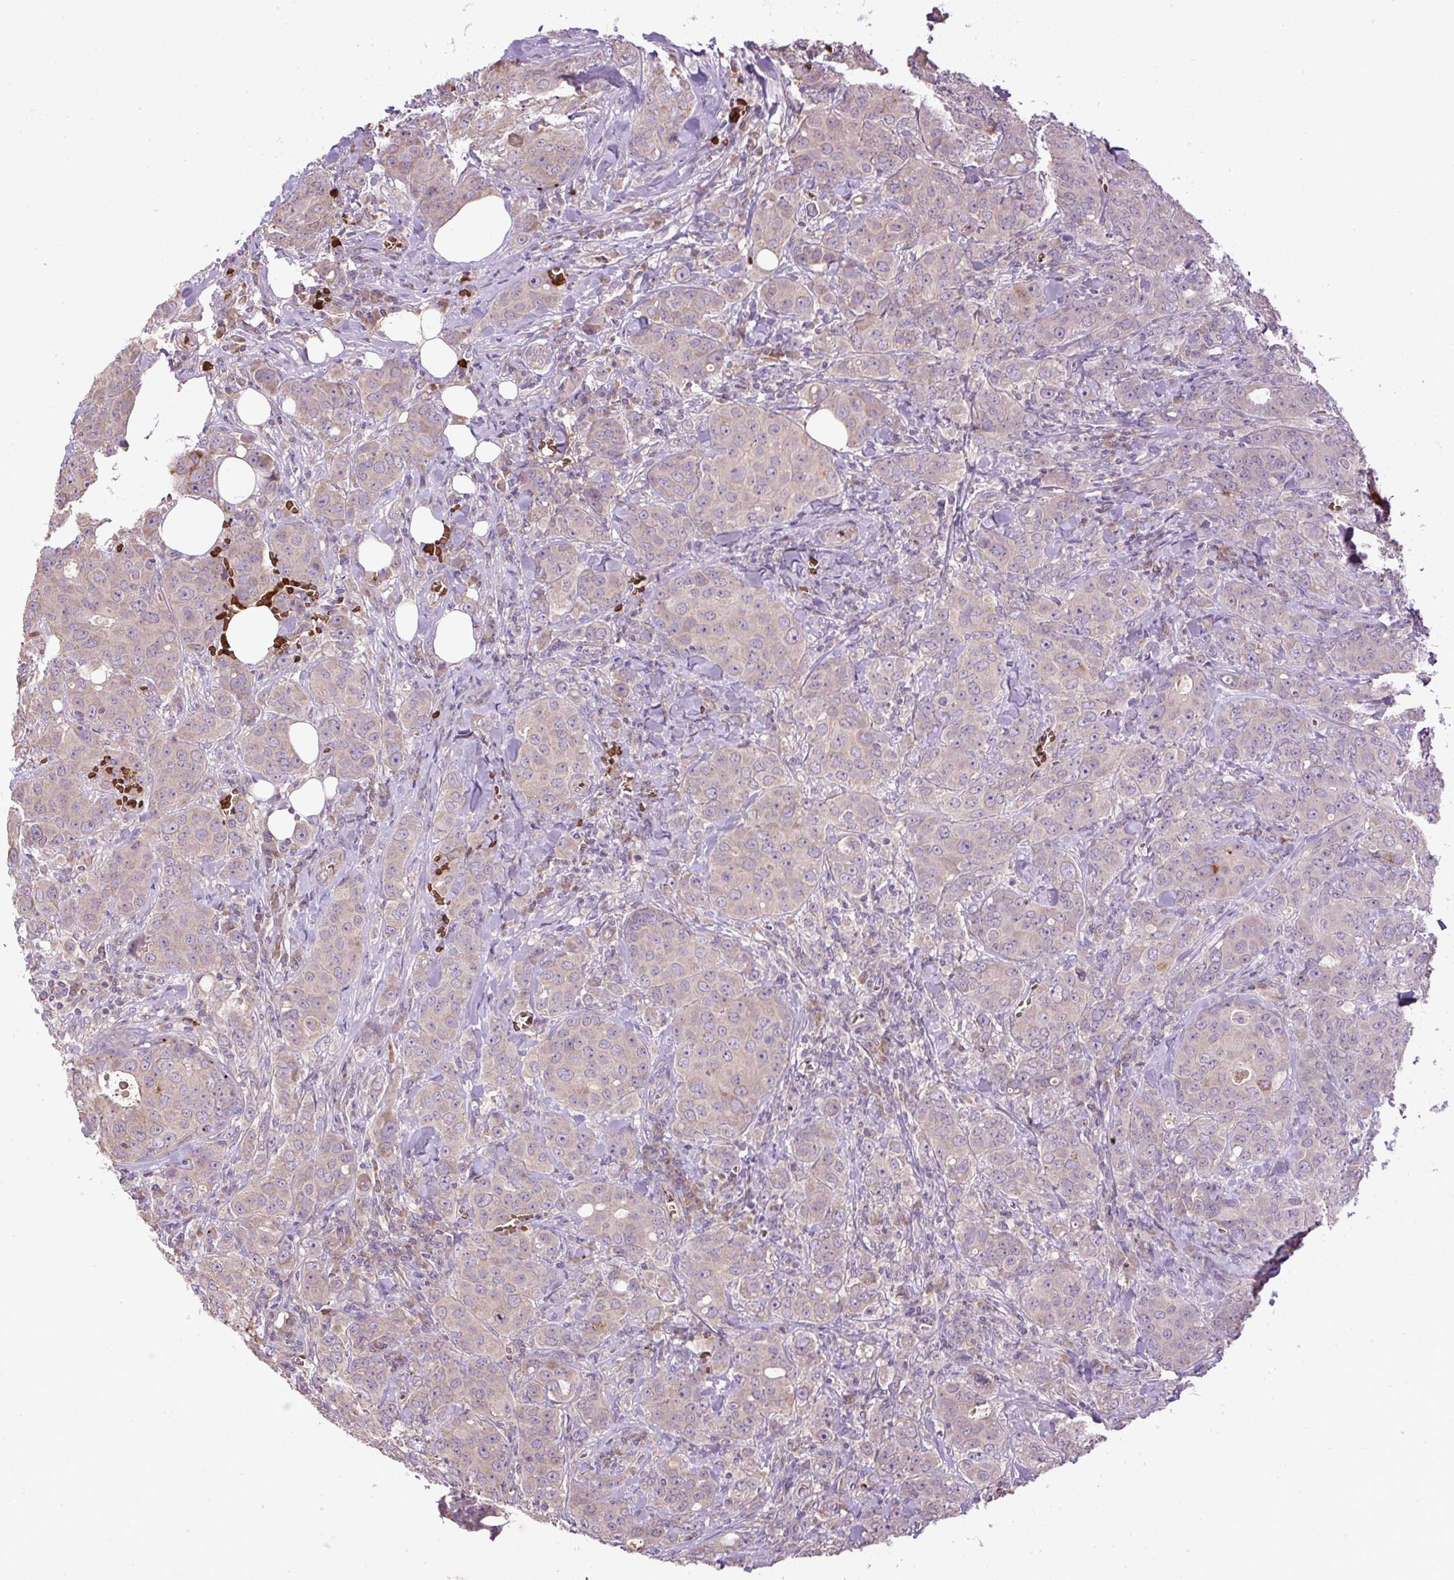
{"staining": {"intensity": "weak", "quantity": "<25%", "location": "cytoplasmic/membranous"}, "tissue": "breast cancer", "cell_type": "Tumor cells", "image_type": "cancer", "snomed": [{"axis": "morphology", "description": "Duct carcinoma"}, {"axis": "topography", "description": "Breast"}], "caption": "DAB (3,3'-diaminobenzidine) immunohistochemical staining of breast cancer (intraductal carcinoma) displays no significant expression in tumor cells. (Brightfield microscopy of DAB (3,3'-diaminobenzidine) immunohistochemistry at high magnification).", "gene": "CXCL13", "patient": {"sex": "female", "age": 43}}